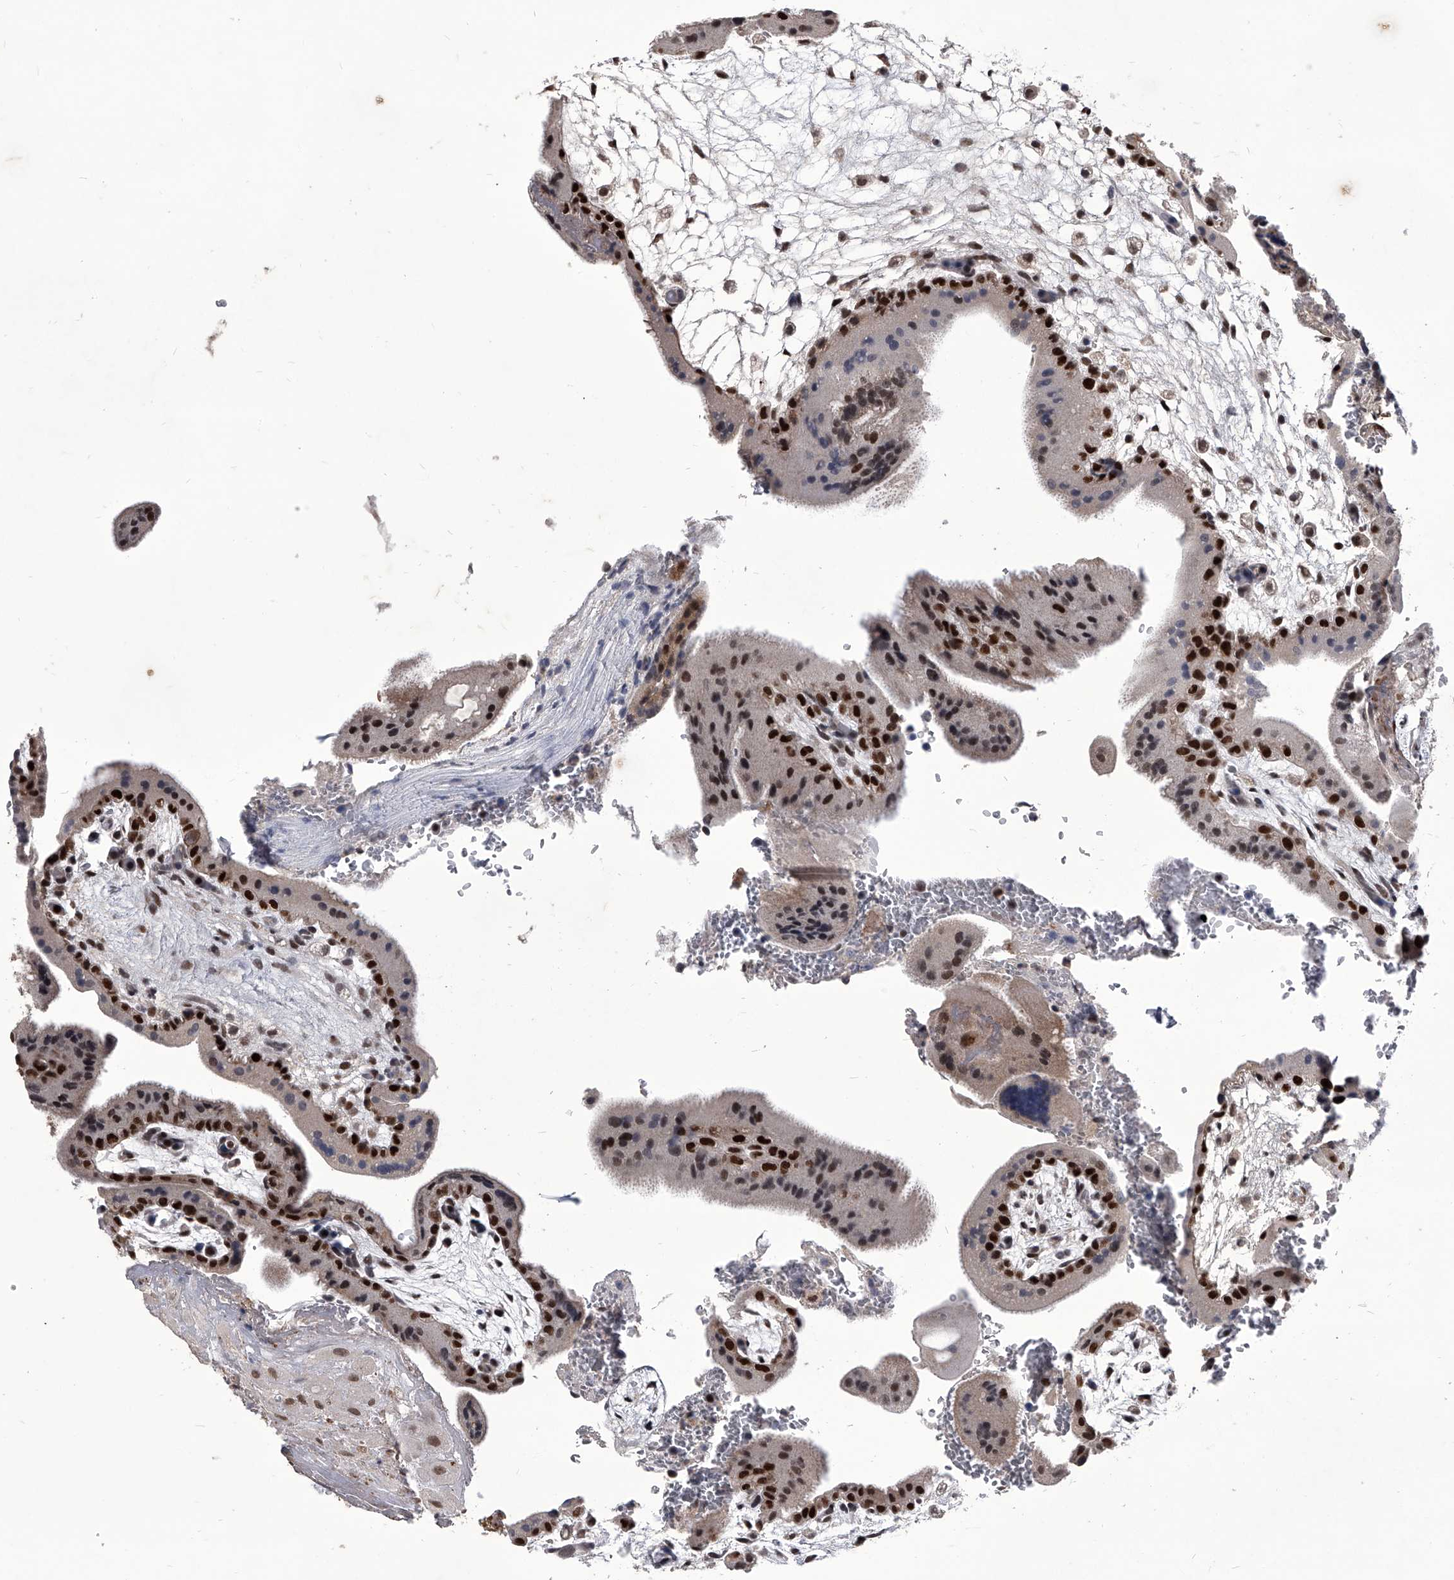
{"staining": {"intensity": "moderate", "quantity": "25%-75%", "location": "nuclear"}, "tissue": "placenta", "cell_type": "Decidual cells", "image_type": "normal", "snomed": [{"axis": "morphology", "description": "Normal tissue, NOS"}, {"axis": "topography", "description": "Placenta"}], "caption": "Moderate nuclear positivity for a protein is identified in approximately 25%-75% of decidual cells of normal placenta using immunohistochemistry (IHC).", "gene": "CMTR1", "patient": {"sex": "female", "age": 35}}